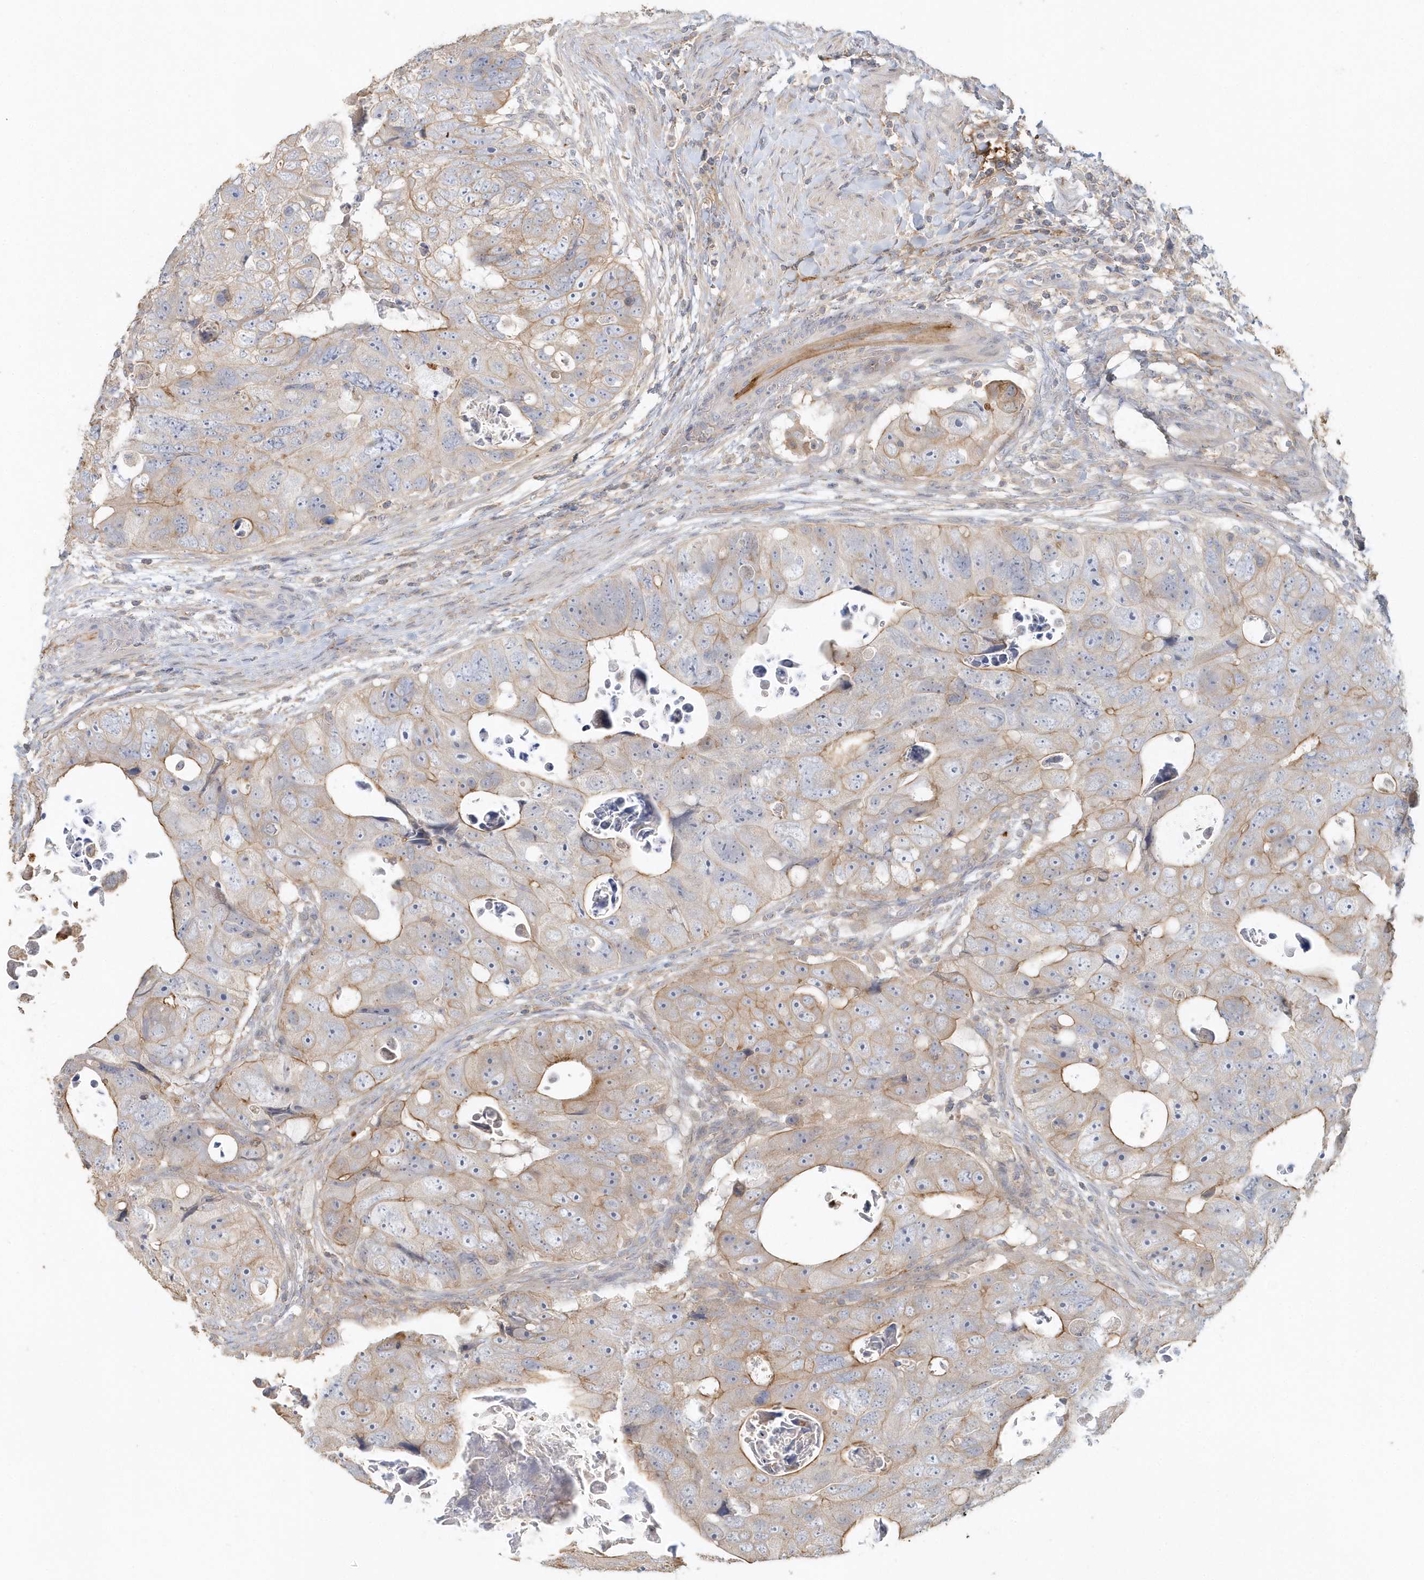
{"staining": {"intensity": "moderate", "quantity": "25%-75%", "location": "cytoplasmic/membranous"}, "tissue": "colorectal cancer", "cell_type": "Tumor cells", "image_type": "cancer", "snomed": [{"axis": "morphology", "description": "Adenocarcinoma, NOS"}, {"axis": "topography", "description": "Rectum"}], "caption": "Protein expression analysis of colorectal adenocarcinoma reveals moderate cytoplasmic/membranous expression in about 25%-75% of tumor cells.", "gene": "MMRN1", "patient": {"sex": "male", "age": 59}}